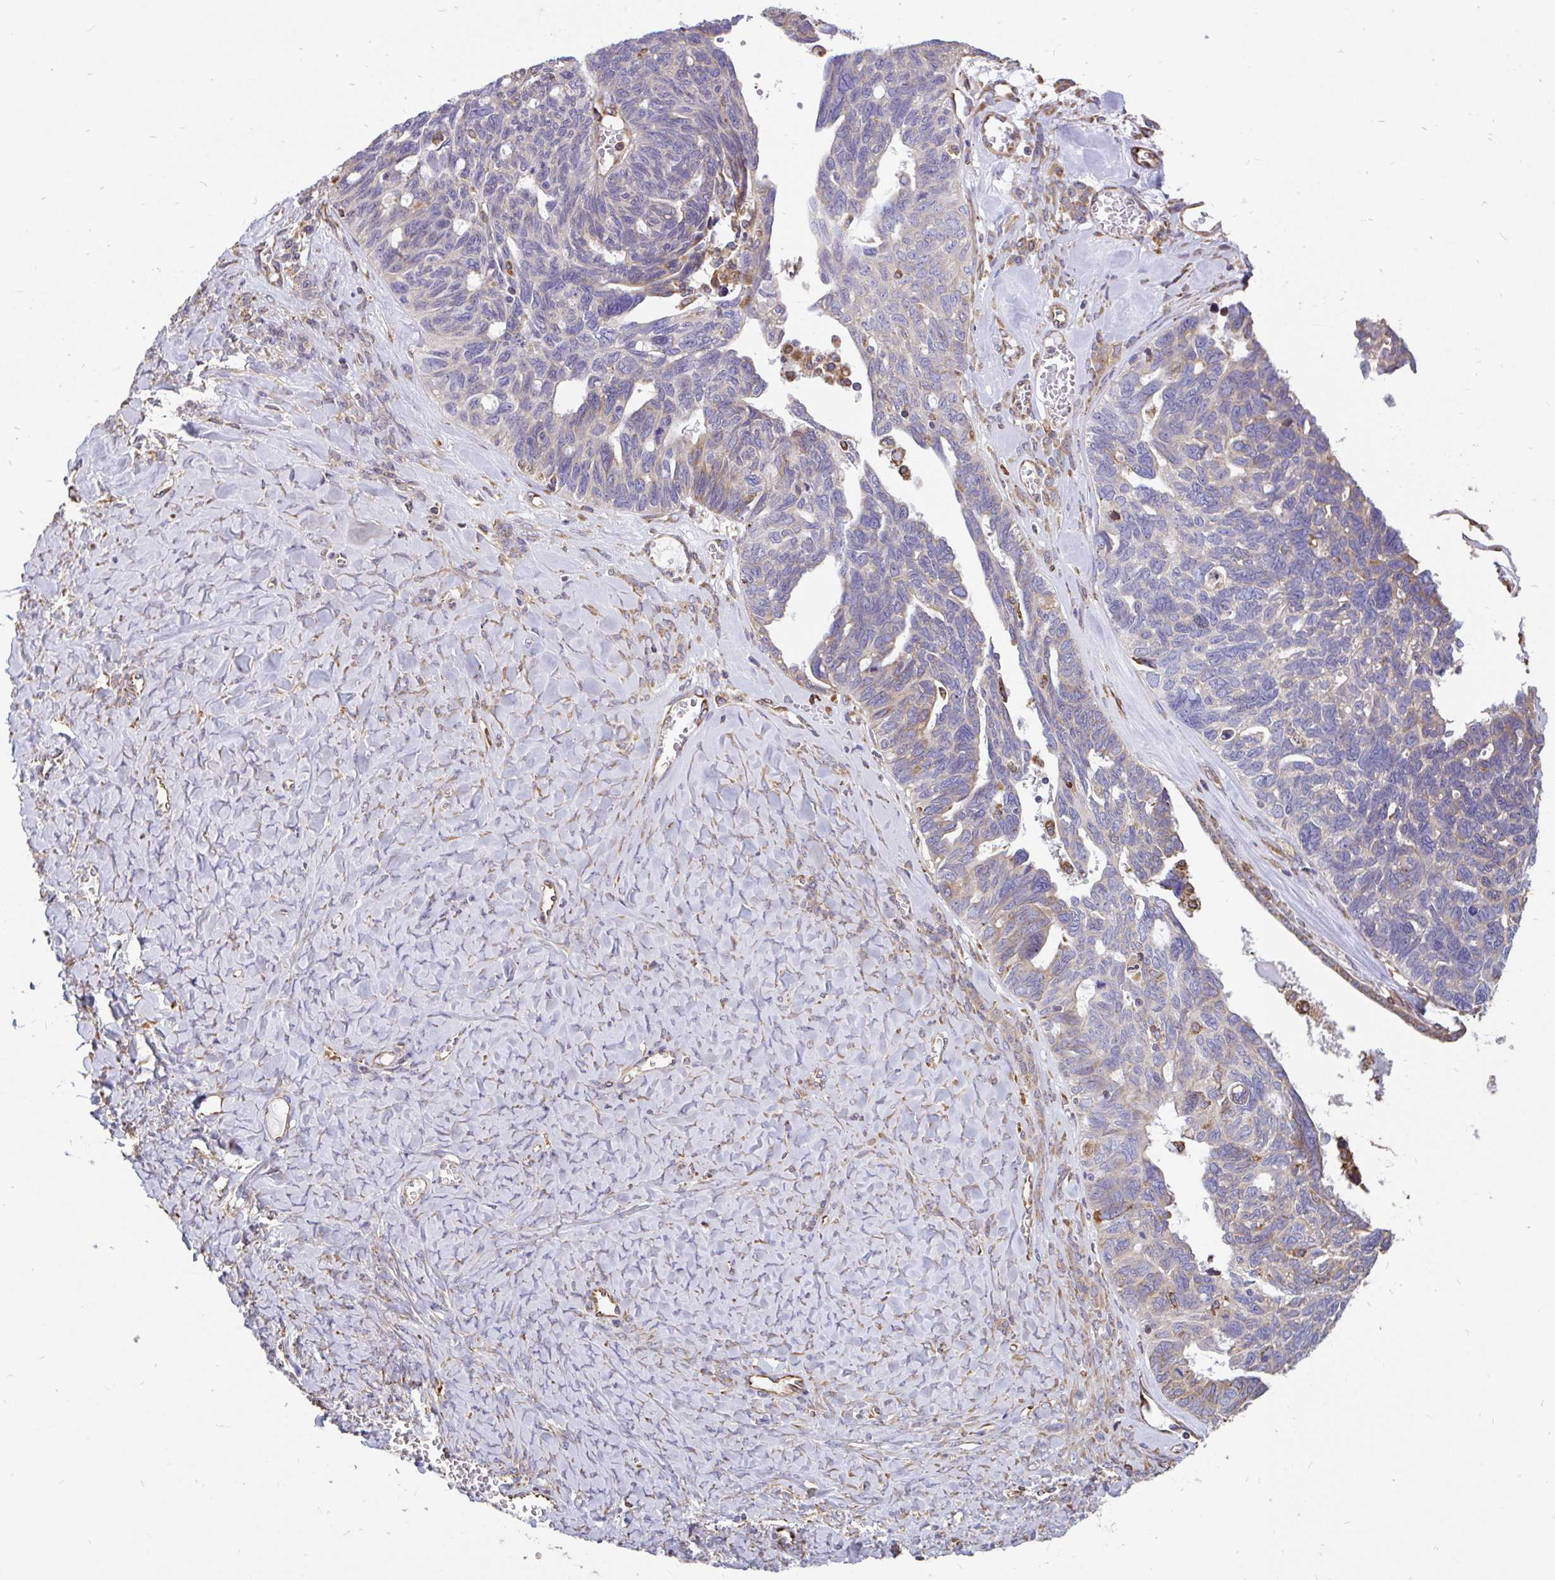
{"staining": {"intensity": "moderate", "quantity": "<25%", "location": "cytoplasmic/membranous"}, "tissue": "ovarian cancer", "cell_type": "Tumor cells", "image_type": "cancer", "snomed": [{"axis": "morphology", "description": "Cystadenocarcinoma, serous, NOS"}, {"axis": "topography", "description": "Ovary"}], "caption": "IHC of ovarian serous cystadenocarcinoma reveals low levels of moderate cytoplasmic/membranous staining in approximately <25% of tumor cells.", "gene": "EML5", "patient": {"sex": "female", "age": 79}}